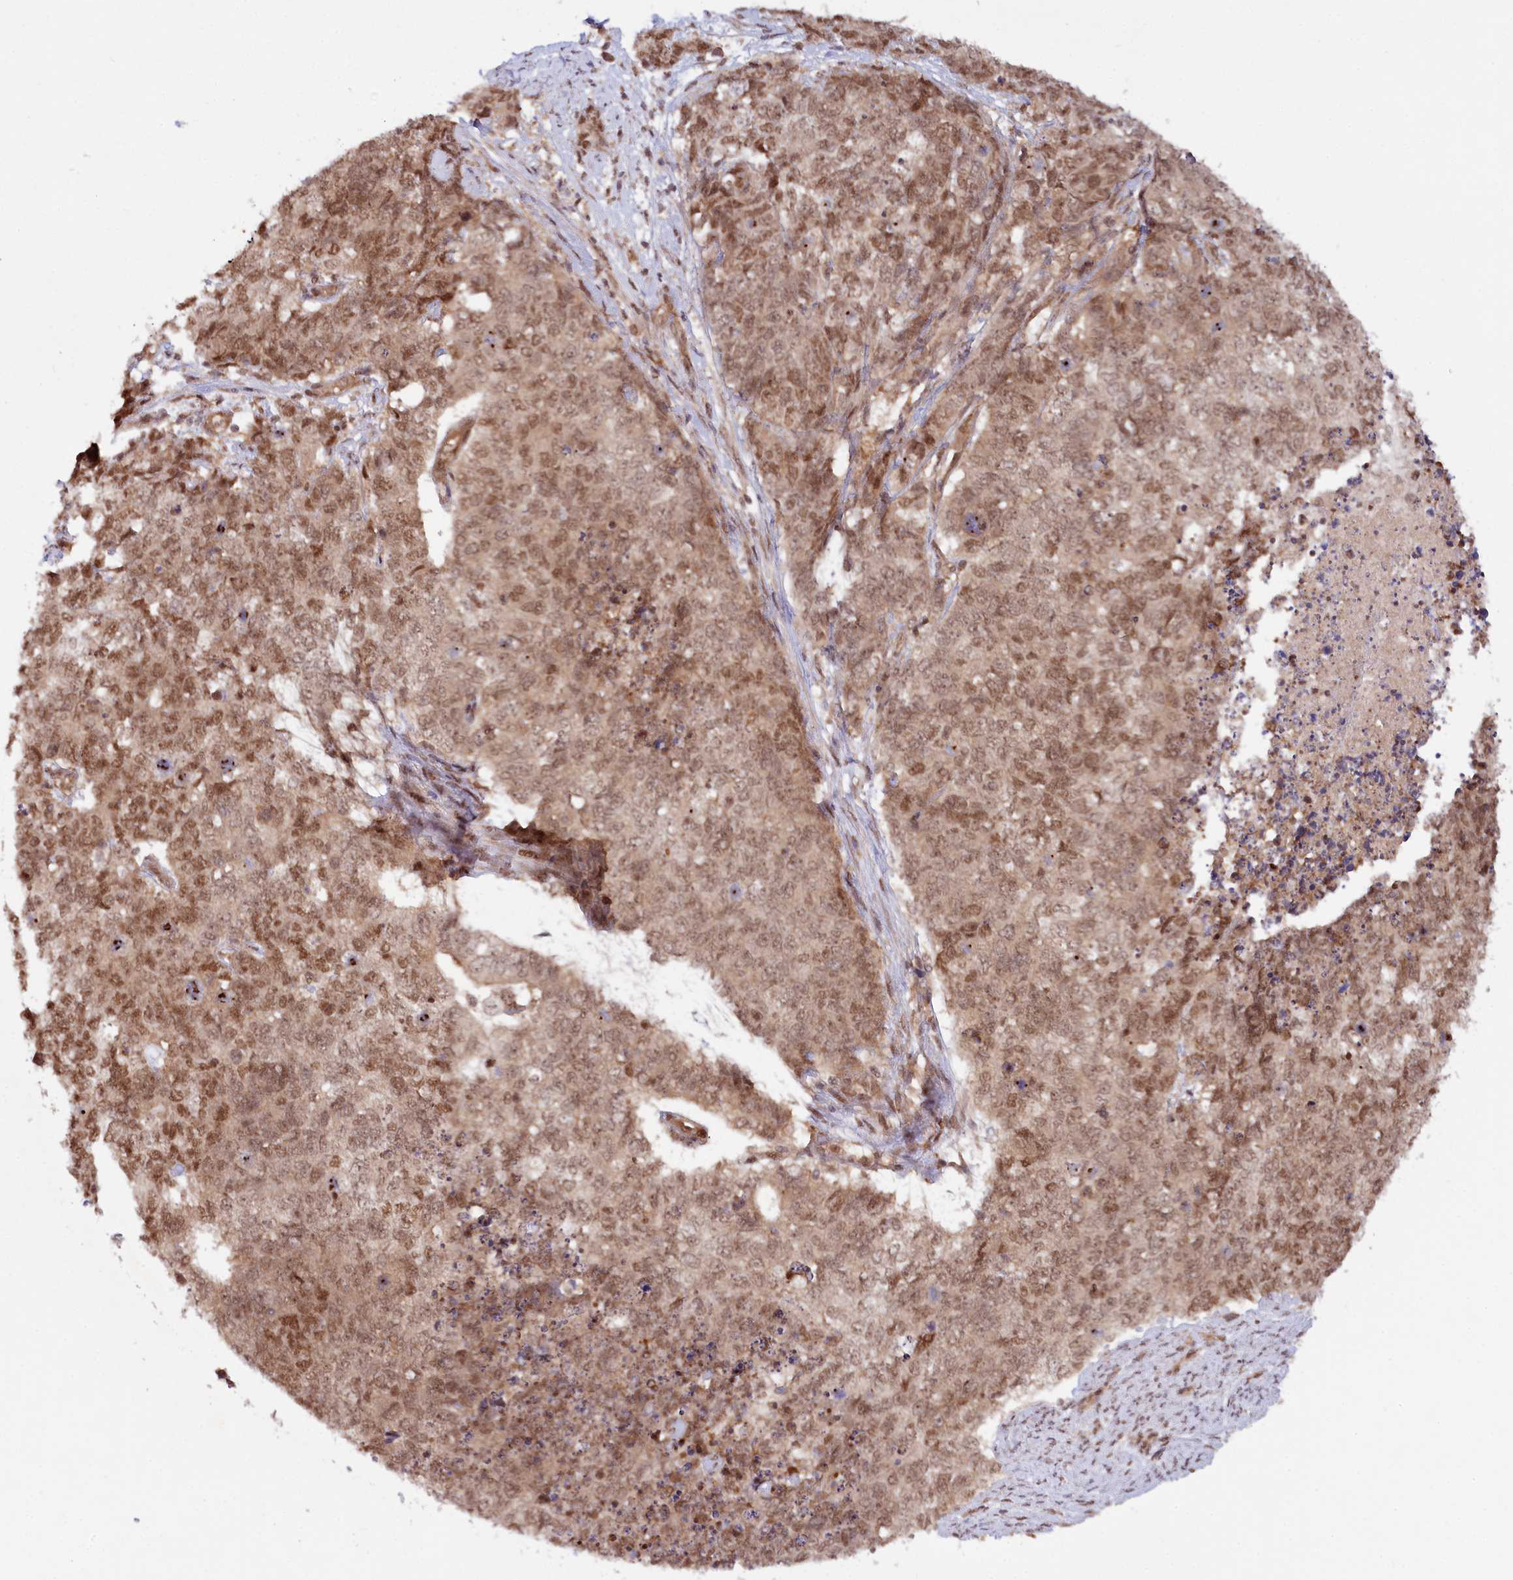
{"staining": {"intensity": "moderate", "quantity": ">75%", "location": "cytoplasmic/membranous,nuclear"}, "tissue": "cervical cancer", "cell_type": "Tumor cells", "image_type": "cancer", "snomed": [{"axis": "morphology", "description": "Squamous cell carcinoma, NOS"}, {"axis": "topography", "description": "Cervix"}], "caption": "A brown stain shows moderate cytoplasmic/membranous and nuclear expression of a protein in human cervical squamous cell carcinoma tumor cells.", "gene": "CCDC65", "patient": {"sex": "female", "age": 63}}